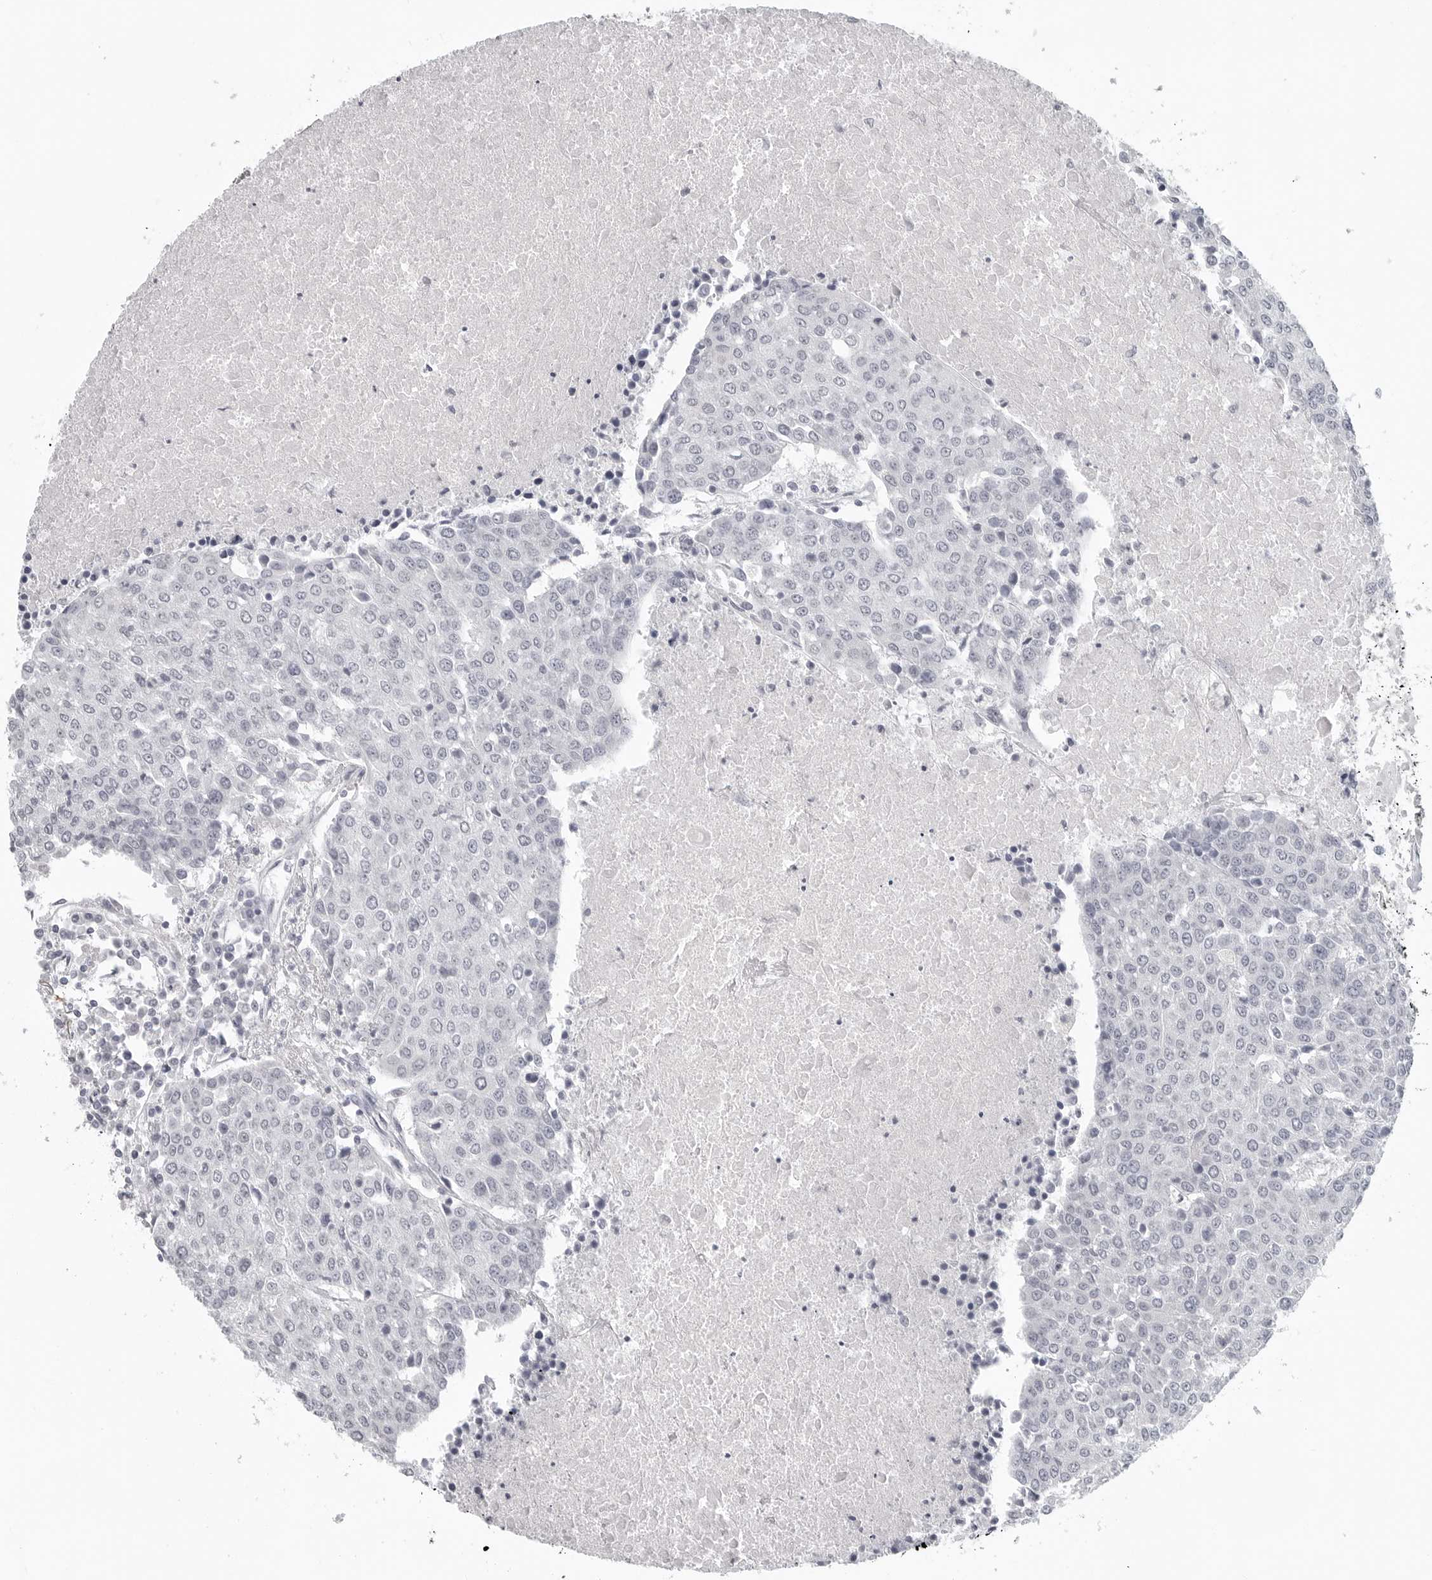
{"staining": {"intensity": "weak", "quantity": "<25%", "location": "nuclear"}, "tissue": "urothelial cancer", "cell_type": "Tumor cells", "image_type": "cancer", "snomed": [{"axis": "morphology", "description": "Urothelial carcinoma, High grade"}, {"axis": "topography", "description": "Urinary bladder"}], "caption": "Human high-grade urothelial carcinoma stained for a protein using immunohistochemistry shows no positivity in tumor cells.", "gene": "BPIFA1", "patient": {"sex": "female", "age": 85}}